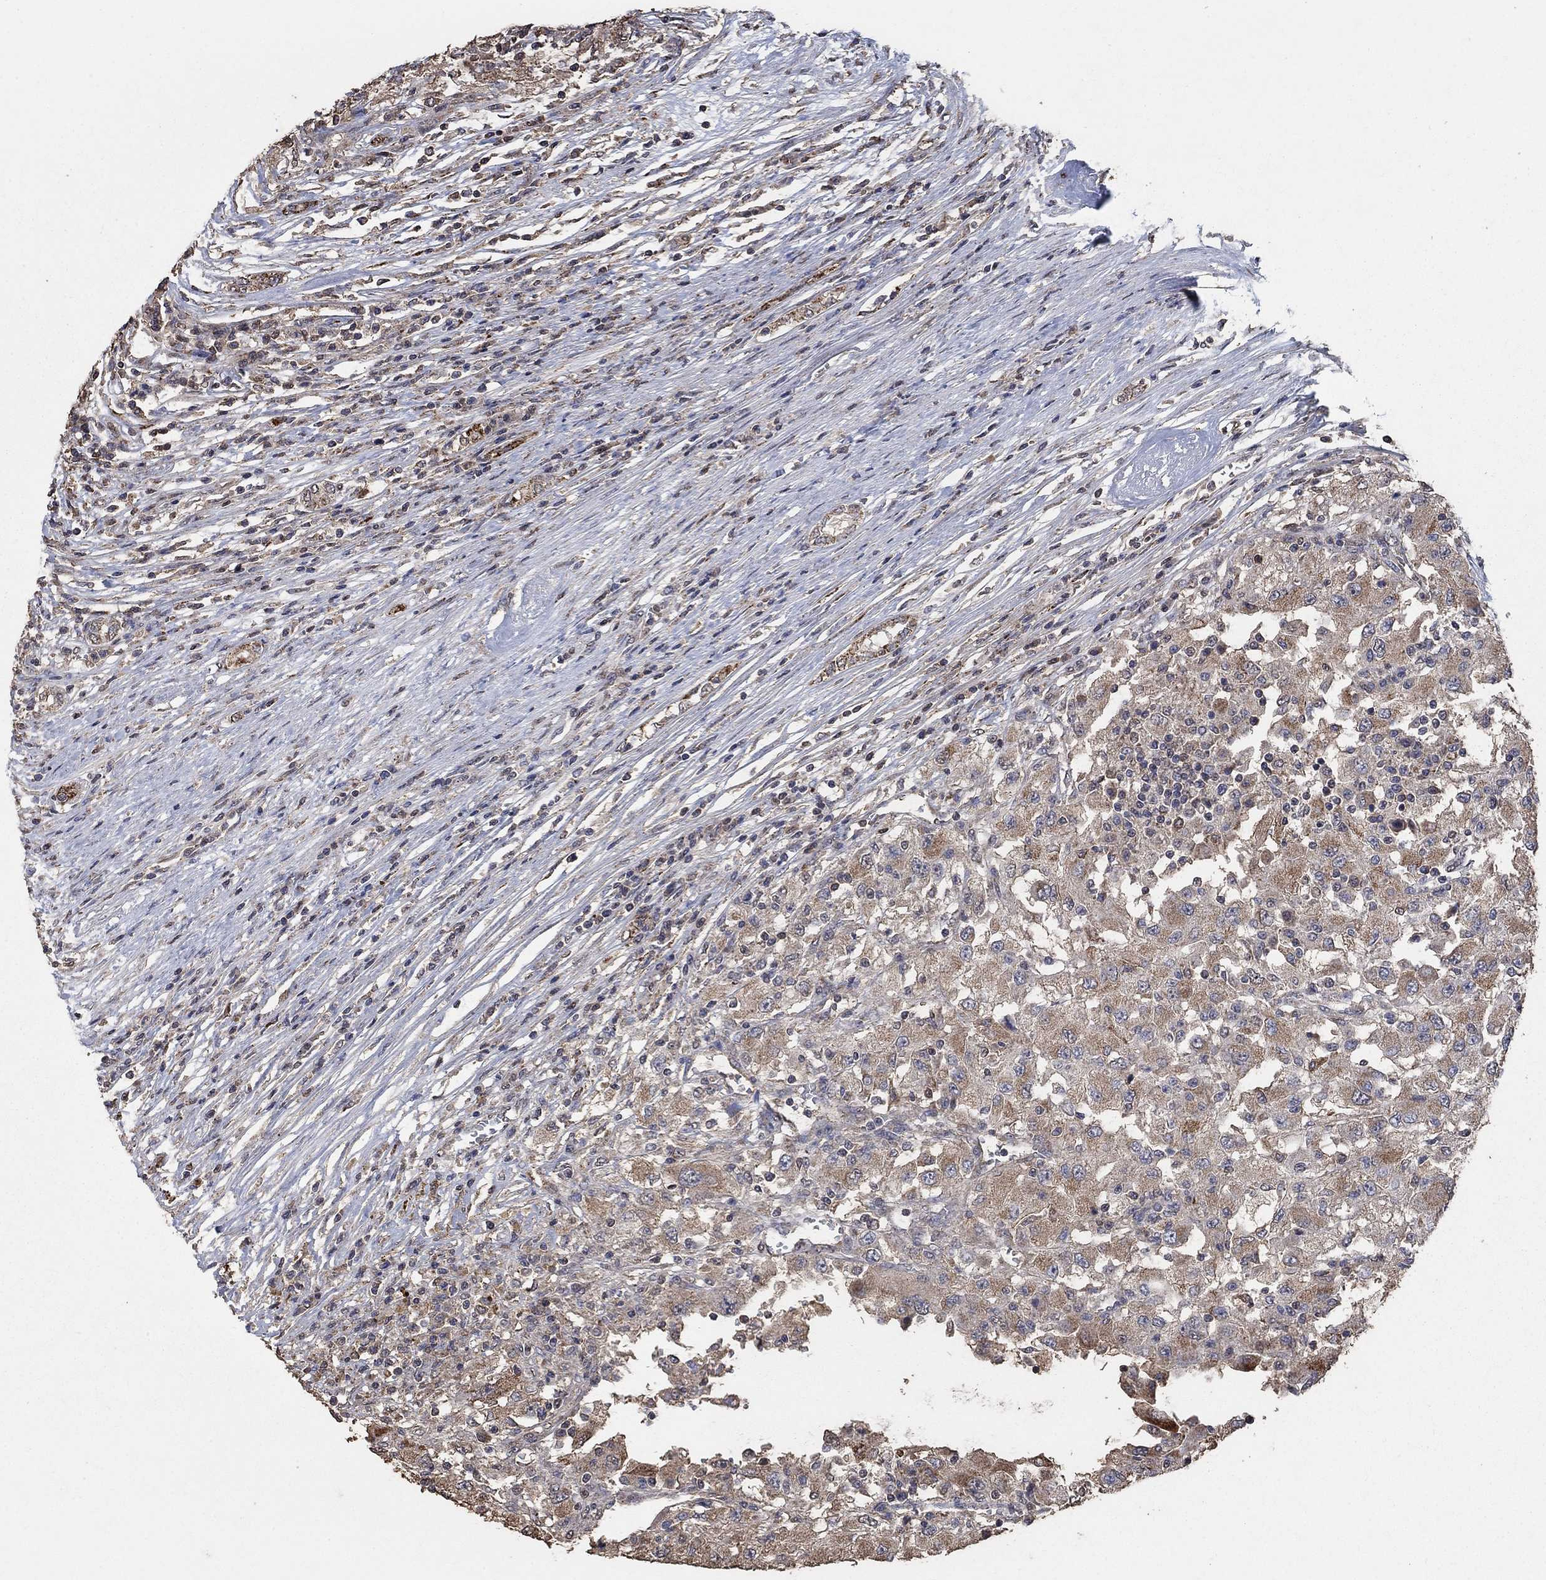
{"staining": {"intensity": "moderate", "quantity": "25%-75%", "location": "cytoplasmic/membranous"}, "tissue": "renal cancer", "cell_type": "Tumor cells", "image_type": "cancer", "snomed": [{"axis": "morphology", "description": "Adenocarcinoma, NOS"}, {"axis": "topography", "description": "Kidney"}], "caption": "Renal cancer (adenocarcinoma) stained with a brown dye shows moderate cytoplasmic/membranous positive expression in approximately 25%-75% of tumor cells.", "gene": "MRPS24", "patient": {"sex": "female", "age": 67}}